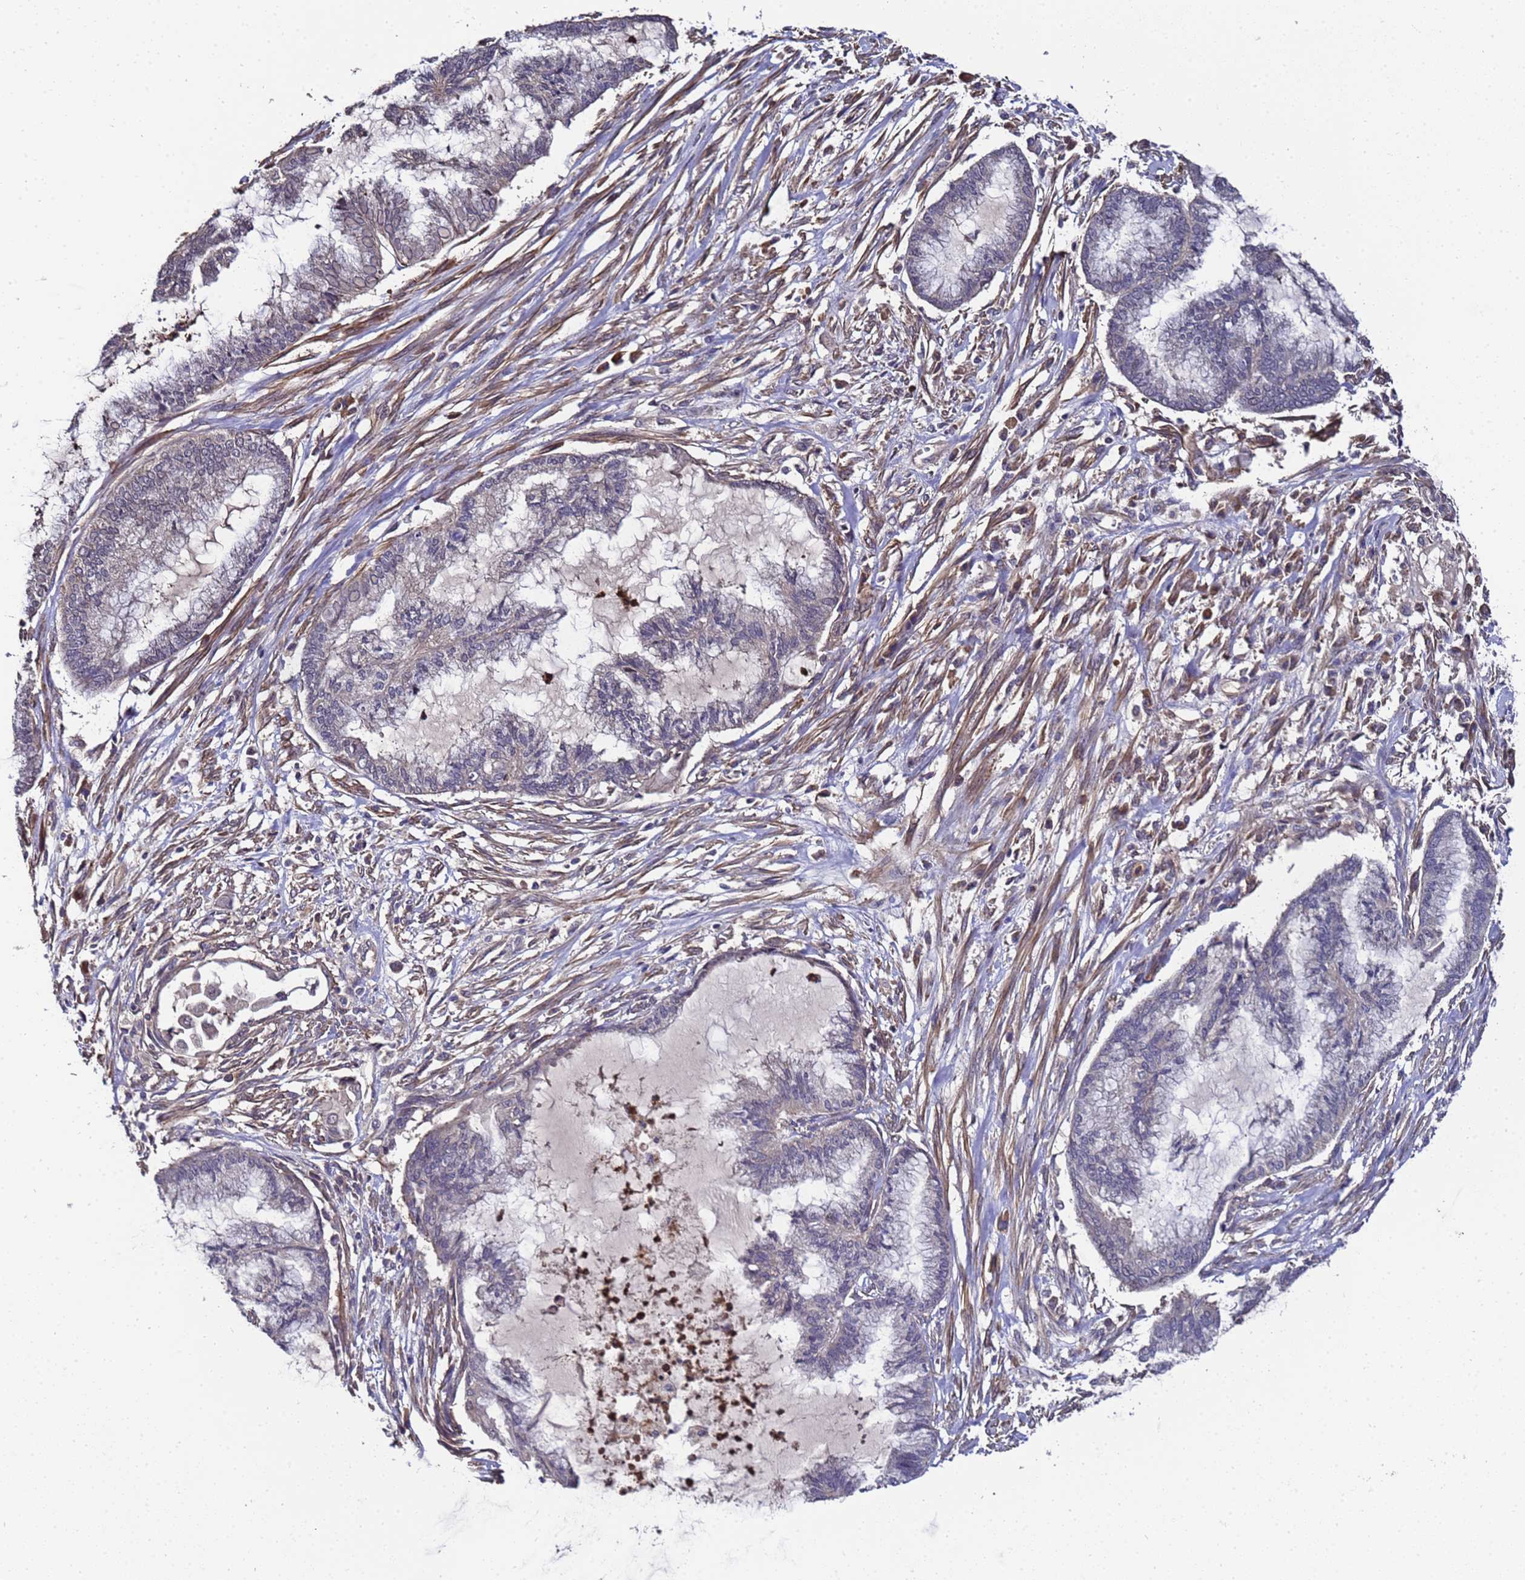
{"staining": {"intensity": "negative", "quantity": "none", "location": "none"}, "tissue": "endometrial cancer", "cell_type": "Tumor cells", "image_type": "cancer", "snomed": [{"axis": "morphology", "description": "Adenocarcinoma, NOS"}, {"axis": "topography", "description": "Endometrium"}], "caption": "Immunohistochemistry (IHC) of endometrial cancer (adenocarcinoma) shows no staining in tumor cells.", "gene": "GSTCD", "patient": {"sex": "female", "age": 86}}